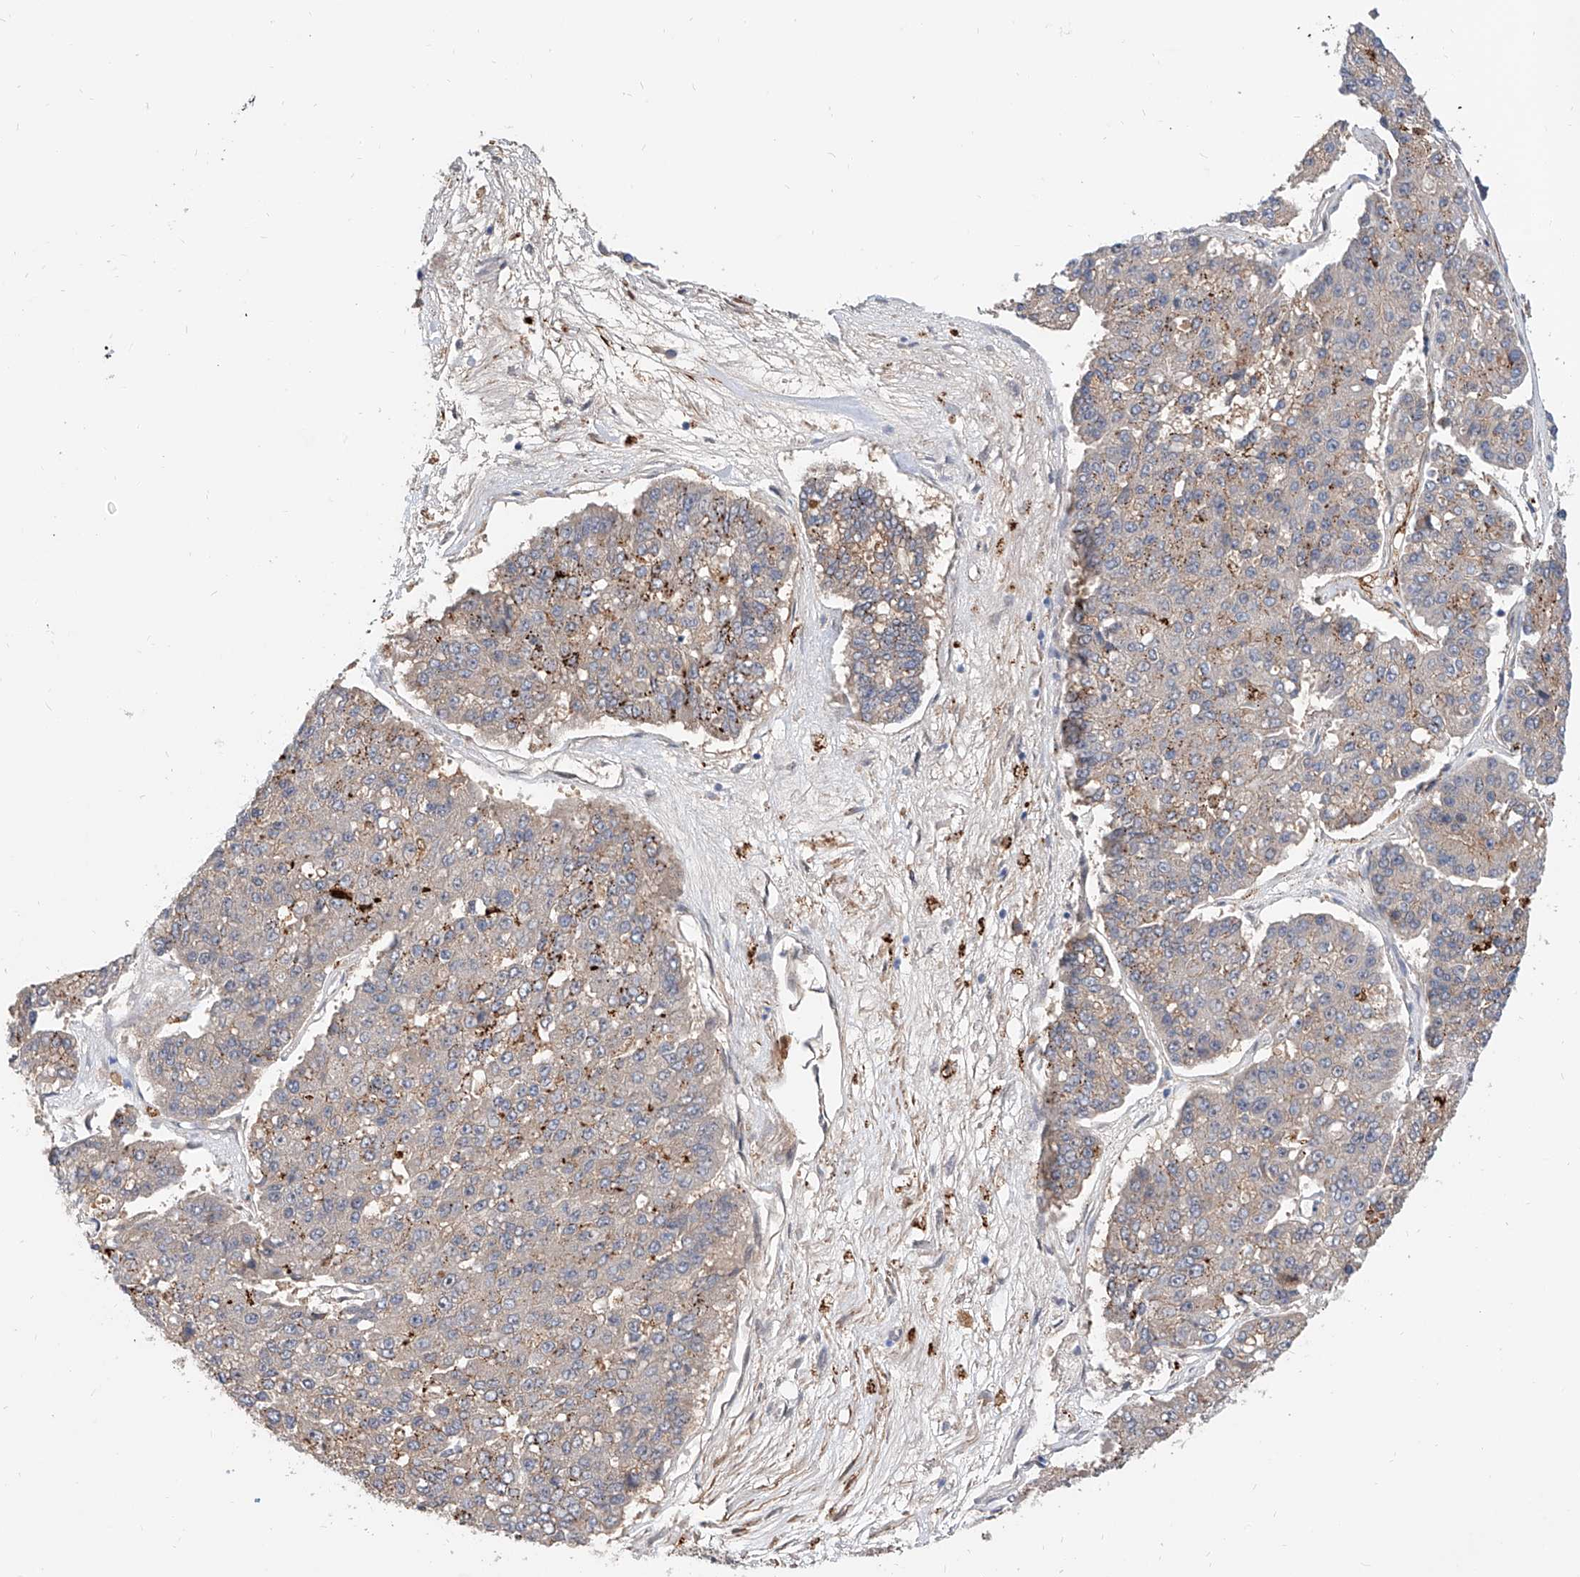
{"staining": {"intensity": "moderate", "quantity": "<25%", "location": "cytoplasmic/membranous"}, "tissue": "pancreatic cancer", "cell_type": "Tumor cells", "image_type": "cancer", "snomed": [{"axis": "morphology", "description": "Adenocarcinoma, NOS"}, {"axis": "topography", "description": "Pancreas"}], "caption": "Moderate cytoplasmic/membranous protein staining is seen in about <25% of tumor cells in pancreatic cancer. (DAB = brown stain, brightfield microscopy at high magnification).", "gene": "MAGEE2", "patient": {"sex": "male", "age": 50}}